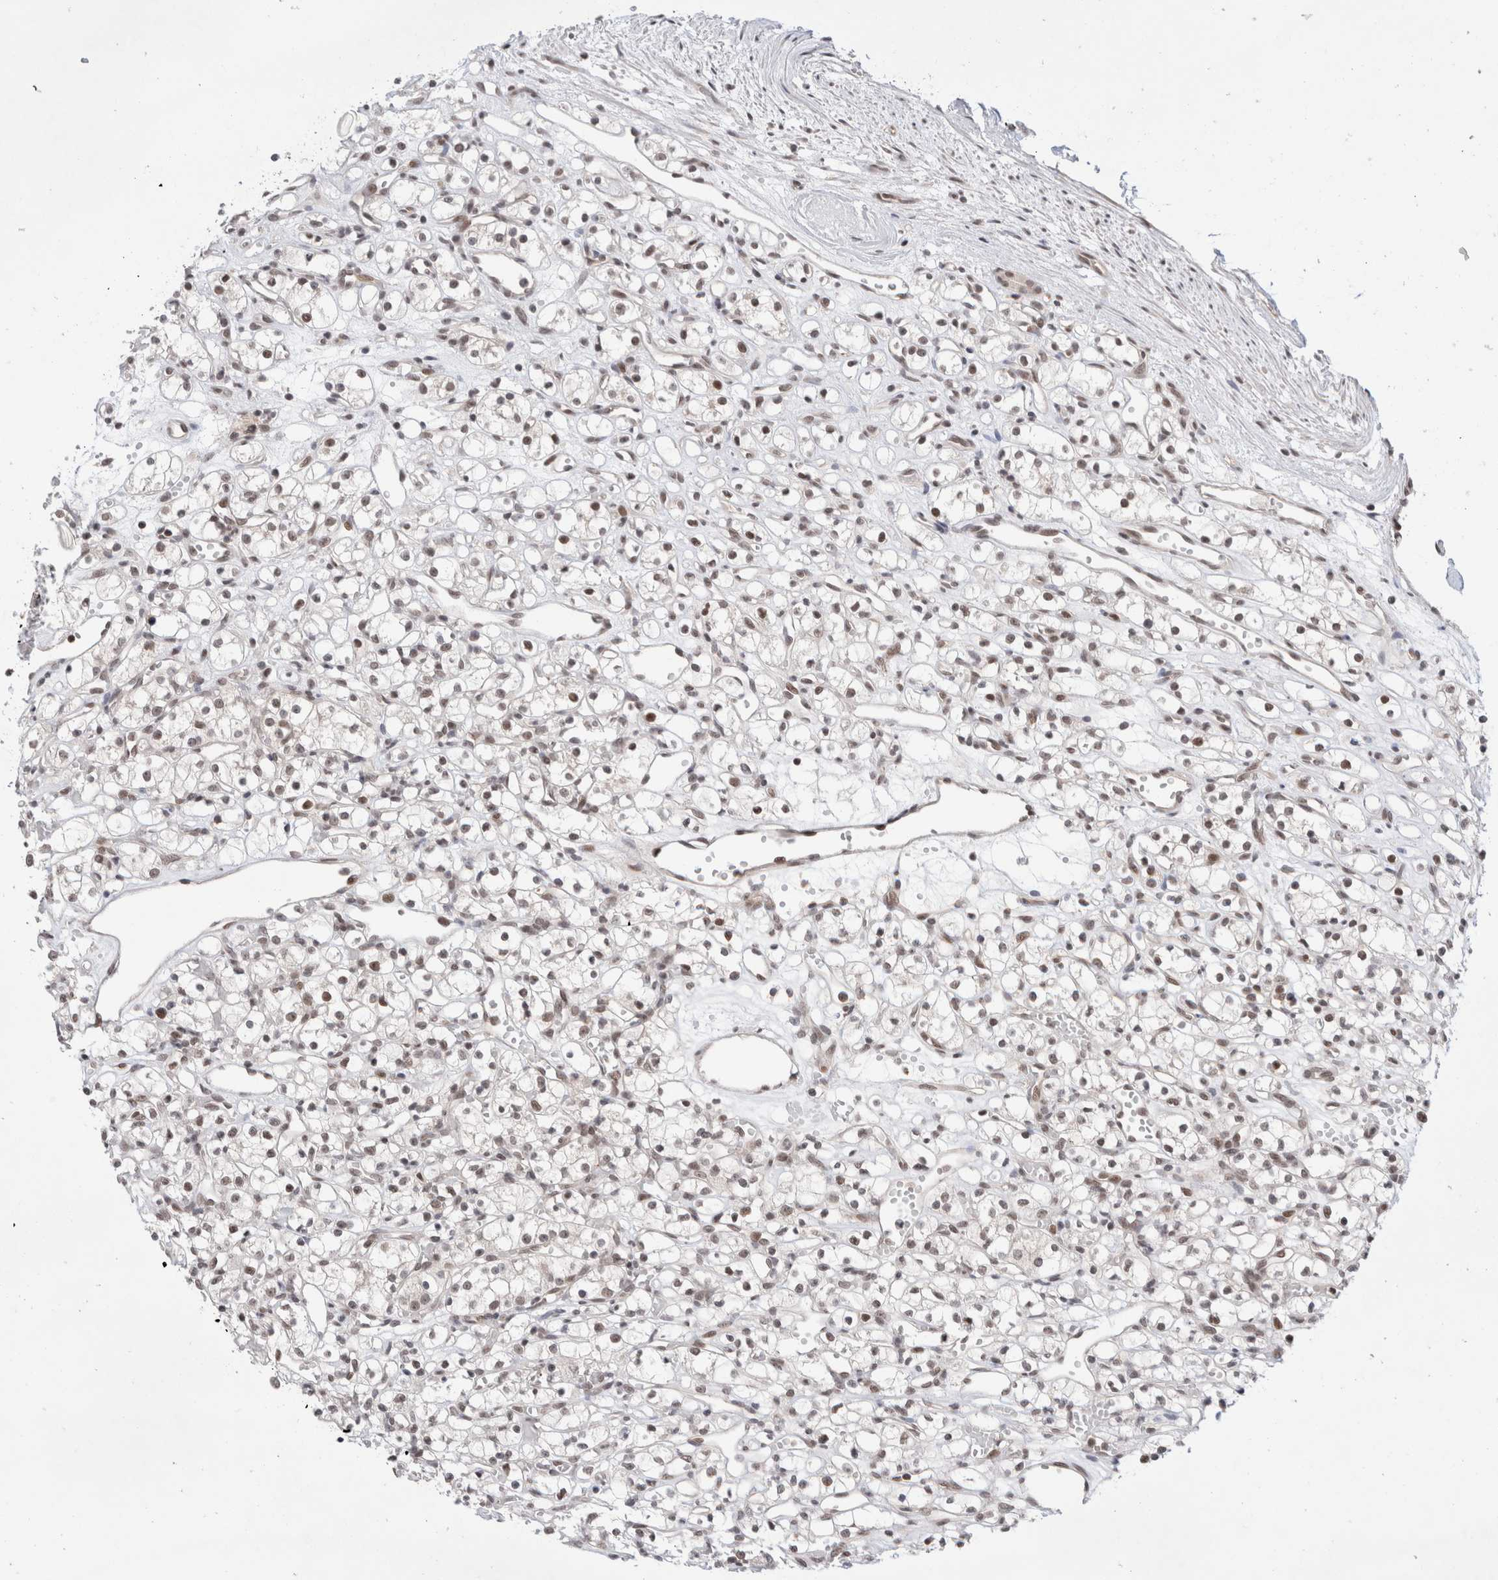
{"staining": {"intensity": "weak", "quantity": ">75%", "location": "nuclear"}, "tissue": "renal cancer", "cell_type": "Tumor cells", "image_type": "cancer", "snomed": [{"axis": "morphology", "description": "Adenocarcinoma, NOS"}, {"axis": "topography", "description": "Kidney"}], "caption": "Immunohistochemical staining of renal cancer reveals low levels of weak nuclear positivity in about >75% of tumor cells. Ihc stains the protein of interest in brown and the nuclei are stained blue.", "gene": "GATAD2A", "patient": {"sex": "female", "age": 59}}